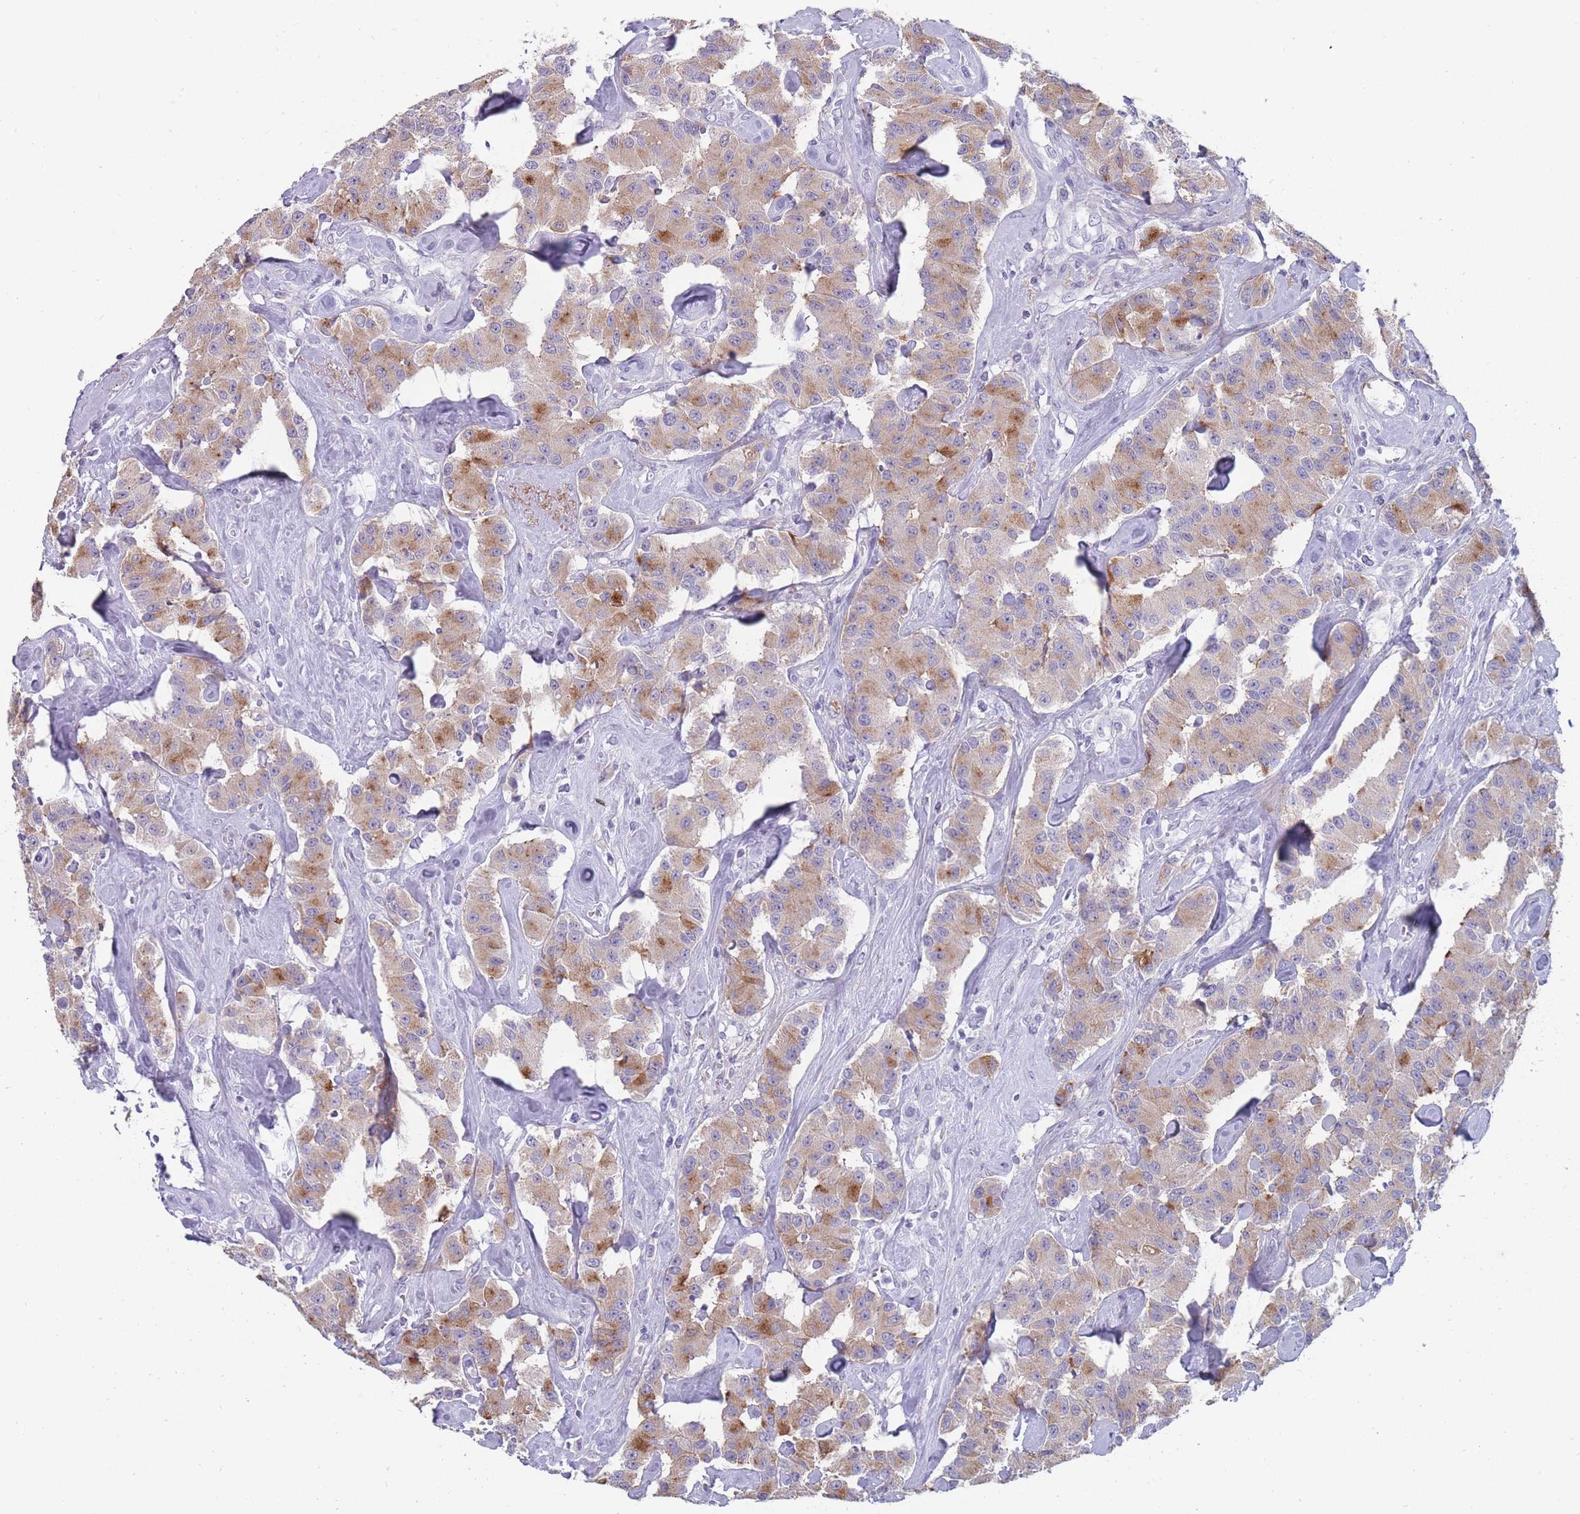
{"staining": {"intensity": "moderate", "quantity": "25%-75%", "location": "cytoplasmic/membranous"}, "tissue": "carcinoid", "cell_type": "Tumor cells", "image_type": "cancer", "snomed": [{"axis": "morphology", "description": "Carcinoid, malignant, NOS"}, {"axis": "topography", "description": "Pancreas"}], "caption": "Immunohistochemical staining of carcinoid (malignant) displays moderate cytoplasmic/membranous protein staining in about 25%-75% of tumor cells.", "gene": "PIGU", "patient": {"sex": "male", "age": 41}}